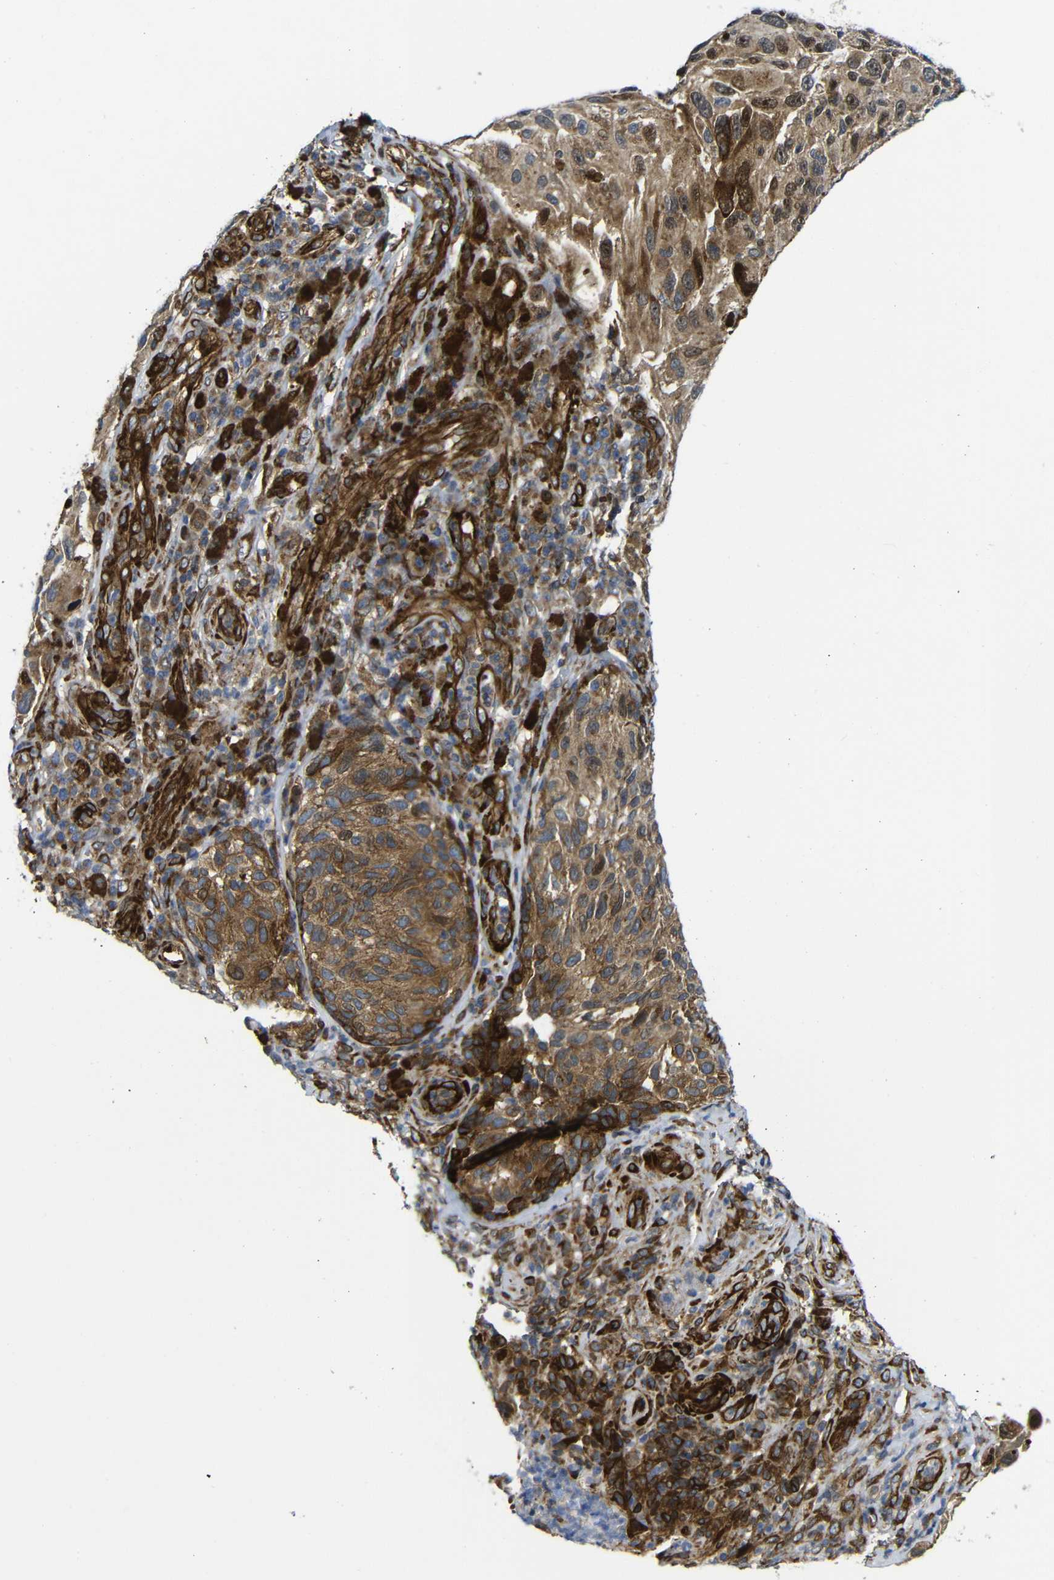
{"staining": {"intensity": "strong", "quantity": "25%-75%", "location": "cytoplasmic/membranous,nuclear"}, "tissue": "melanoma", "cell_type": "Tumor cells", "image_type": "cancer", "snomed": [{"axis": "morphology", "description": "Malignant melanoma, NOS"}, {"axis": "topography", "description": "Skin"}], "caption": "Human melanoma stained with a brown dye exhibits strong cytoplasmic/membranous and nuclear positive staining in about 25%-75% of tumor cells.", "gene": "PARP14", "patient": {"sex": "female", "age": 73}}